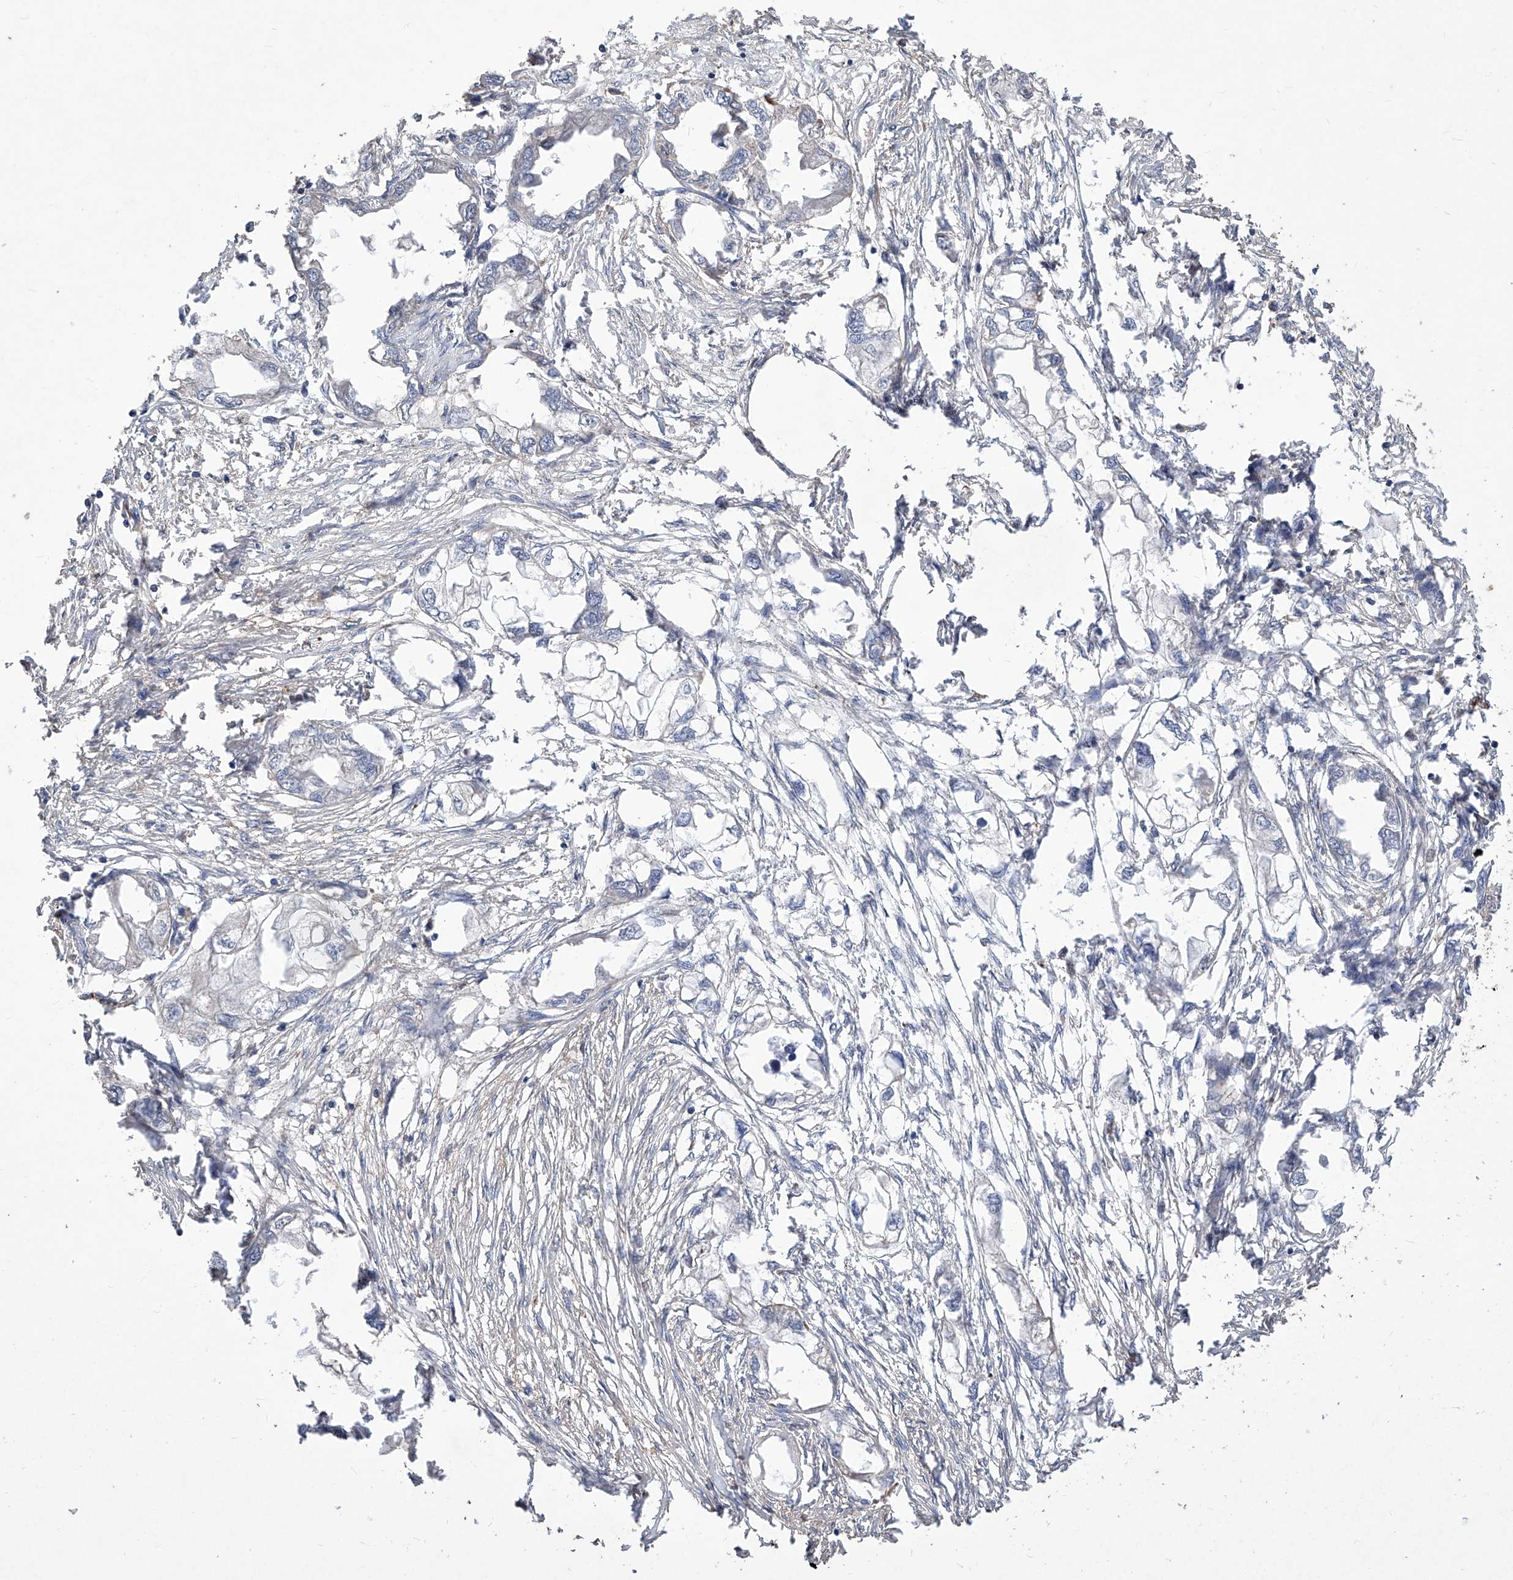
{"staining": {"intensity": "negative", "quantity": "none", "location": "none"}, "tissue": "endometrial cancer", "cell_type": "Tumor cells", "image_type": "cancer", "snomed": [{"axis": "morphology", "description": "Adenocarcinoma, NOS"}, {"axis": "morphology", "description": "Adenocarcinoma, metastatic, NOS"}, {"axis": "topography", "description": "Adipose tissue"}, {"axis": "topography", "description": "Endometrium"}], "caption": "High power microscopy photomicrograph of an immunohistochemistry (IHC) image of adenocarcinoma (endometrial), revealing no significant positivity in tumor cells.", "gene": "TXNIP", "patient": {"sex": "female", "age": 67}}